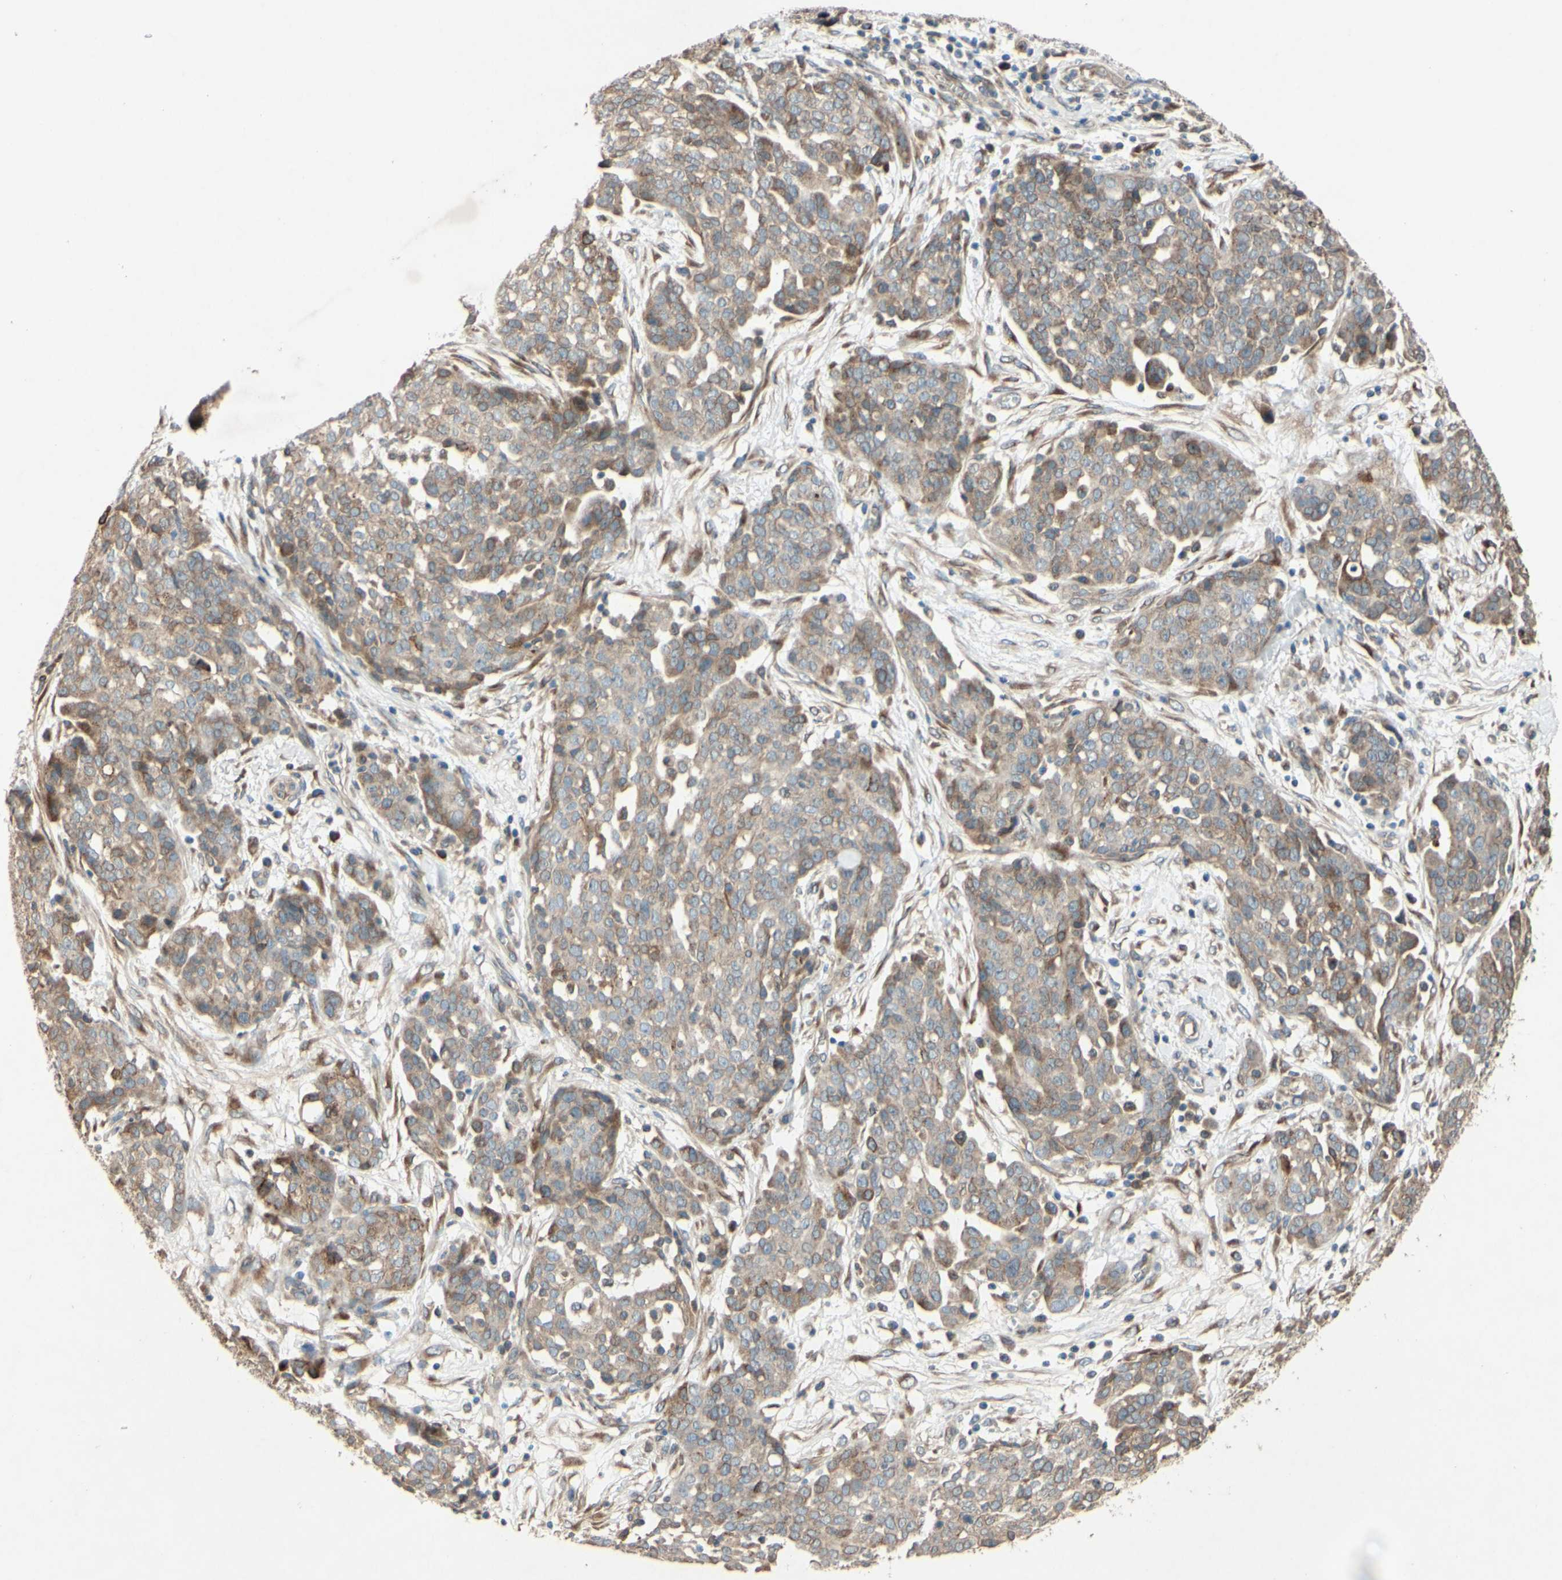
{"staining": {"intensity": "moderate", "quantity": "25%-75%", "location": "cytoplasmic/membranous,nuclear"}, "tissue": "ovarian cancer", "cell_type": "Tumor cells", "image_type": "cancer", "snomed": [{"axis": "morphology", "description": "Cystadenocarcinoma, serous, NOS"}, {"axis": "topography", "description": "Soft tissue"}, {"axis": "topography", "description": "Ovary"}], "caption": "Ovarian cancer (serous cystadenocarcinoma) stained with a brown dye reveals moderate cytoplasmic/membranous and nuclear positive staining in approximately 25%-75% of tumor cells.", "gene": "PTPRU", "patient": {"sex": "female", "age": 57}}